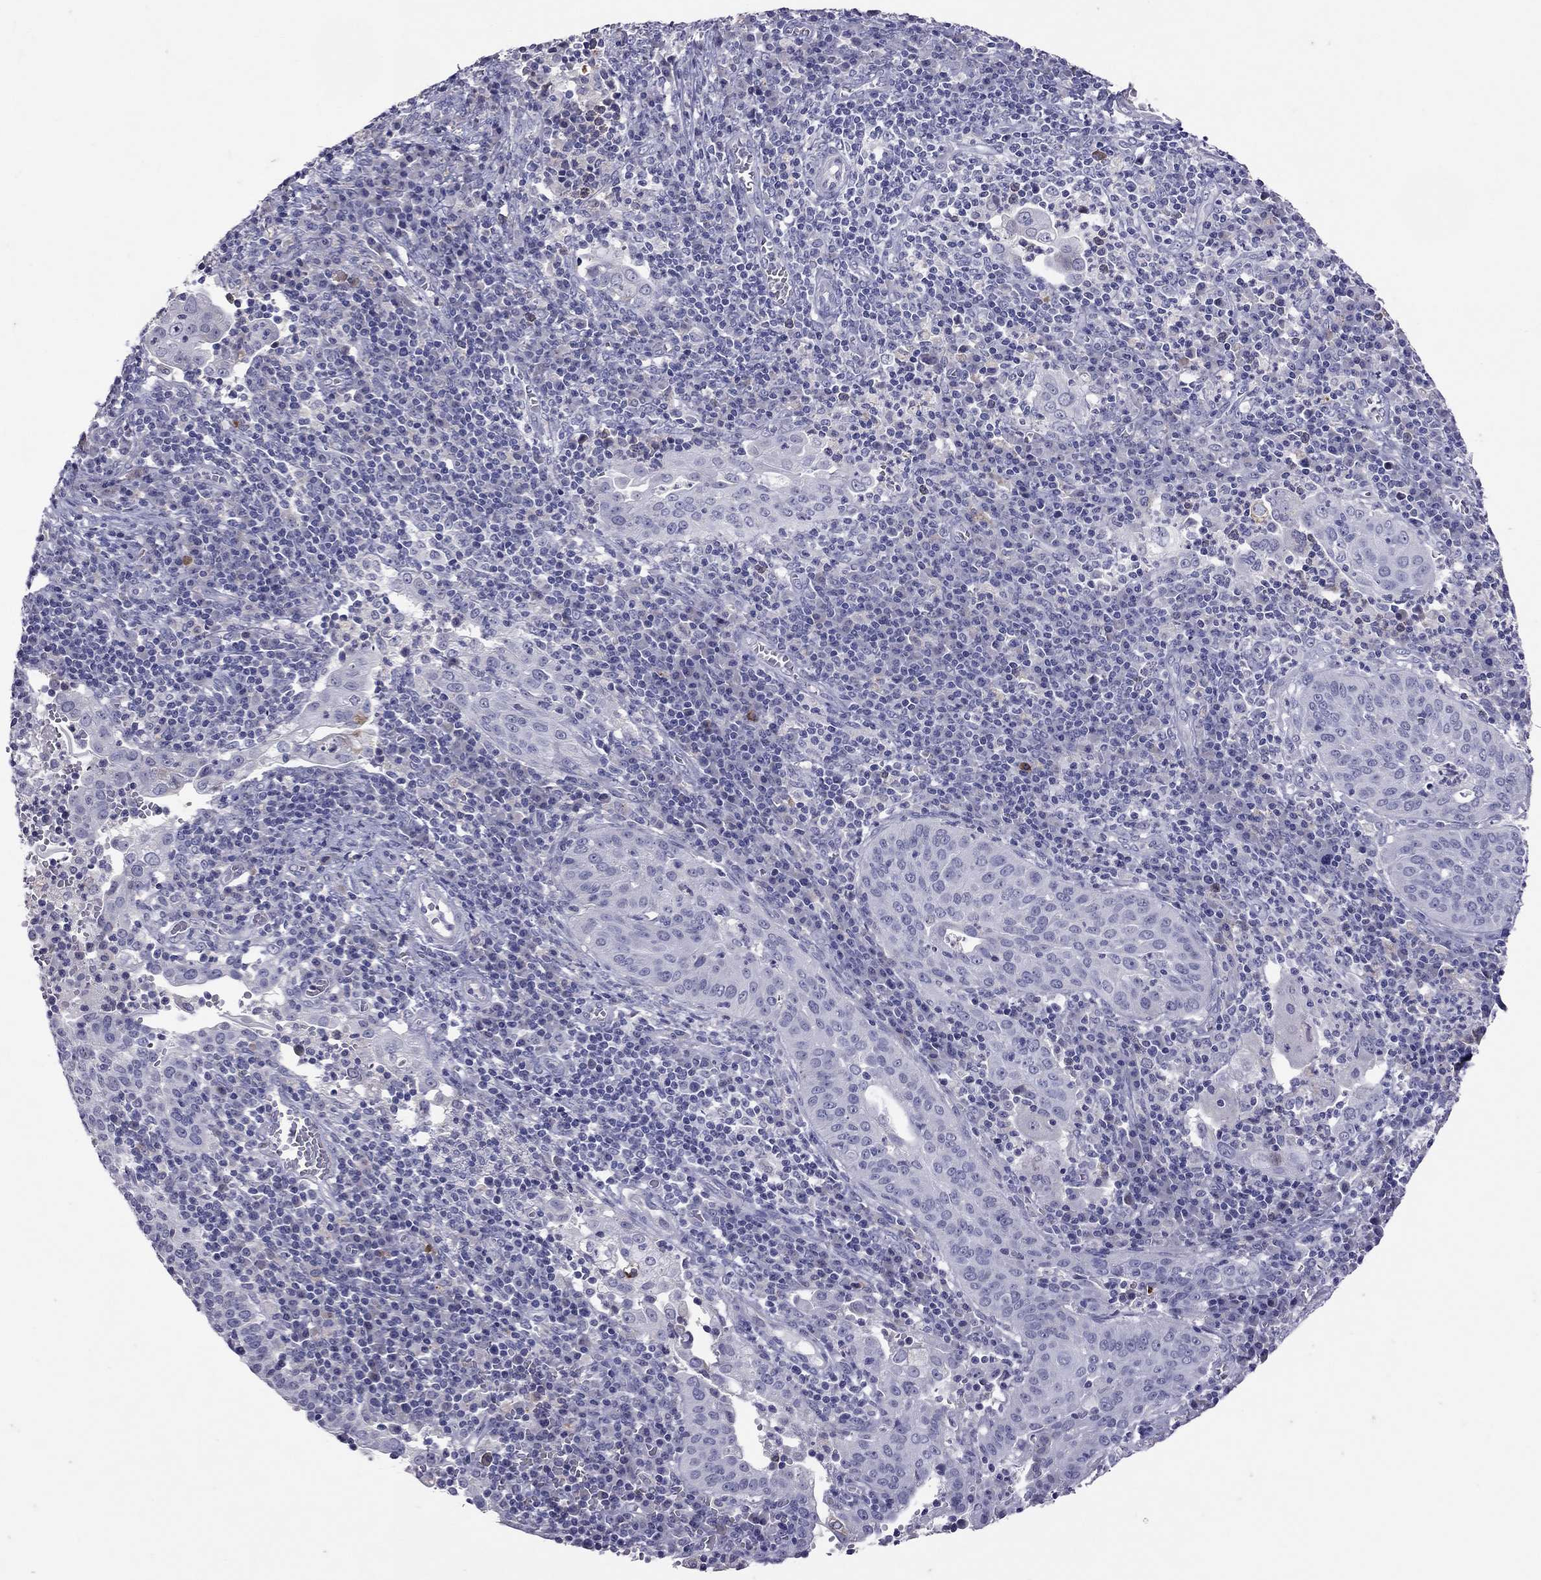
{"staining": {"intensity": "negative", "quantity": "none", "location": "none"}, "tissue": "cervical cancer", "cell_type": "Tumor cells", "image_type": "cancer", "snomed": [{"axis": "morphology", "description": "Squamous cell carcinoma, NOS"}, {"axis": "topography", "description": "Cervix"}], "caption": "High magnification brightfield microscopy of cervical cancer (squamous cell carcinoma) stained with DAB (brown) and counterstained with hematoxylin (blue): tumor cells show no significant staining.", "gene": "SLAMF1", "patient": {"sex": "female", "age": 39}}